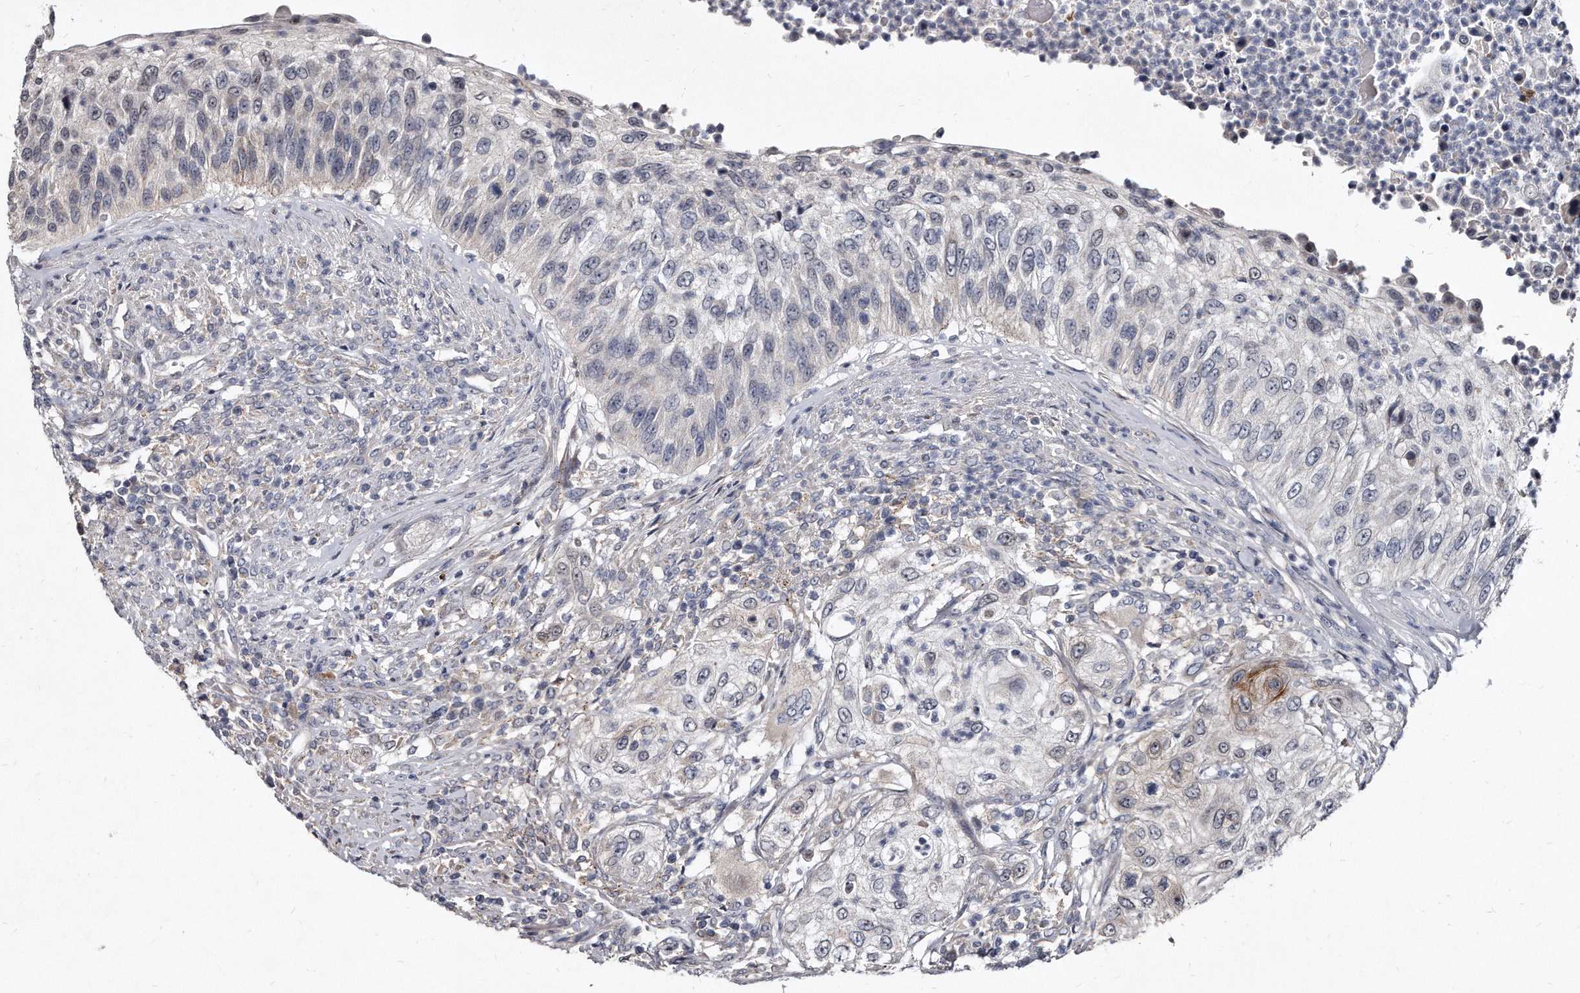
{"staining": {"intensity": "negative", "quantity": "none", "location": "none"}, "tissue": "urothelial cancer", "cell_type": "Tumor cells", "image_type": "cancer", "snomed": [{"axis": "morphology", "description": "Urothelial carcinoma, High grade"}, {"axis": "topography", "description": "Urinary bladder"}], "caption": "The immunohistochemistry micrograph has no significant staining in tumor cells of high-grade urothelial carcinoma tissue.", "gene": "KLHDC3", "patient": {"sex": "female", "age": 60}}